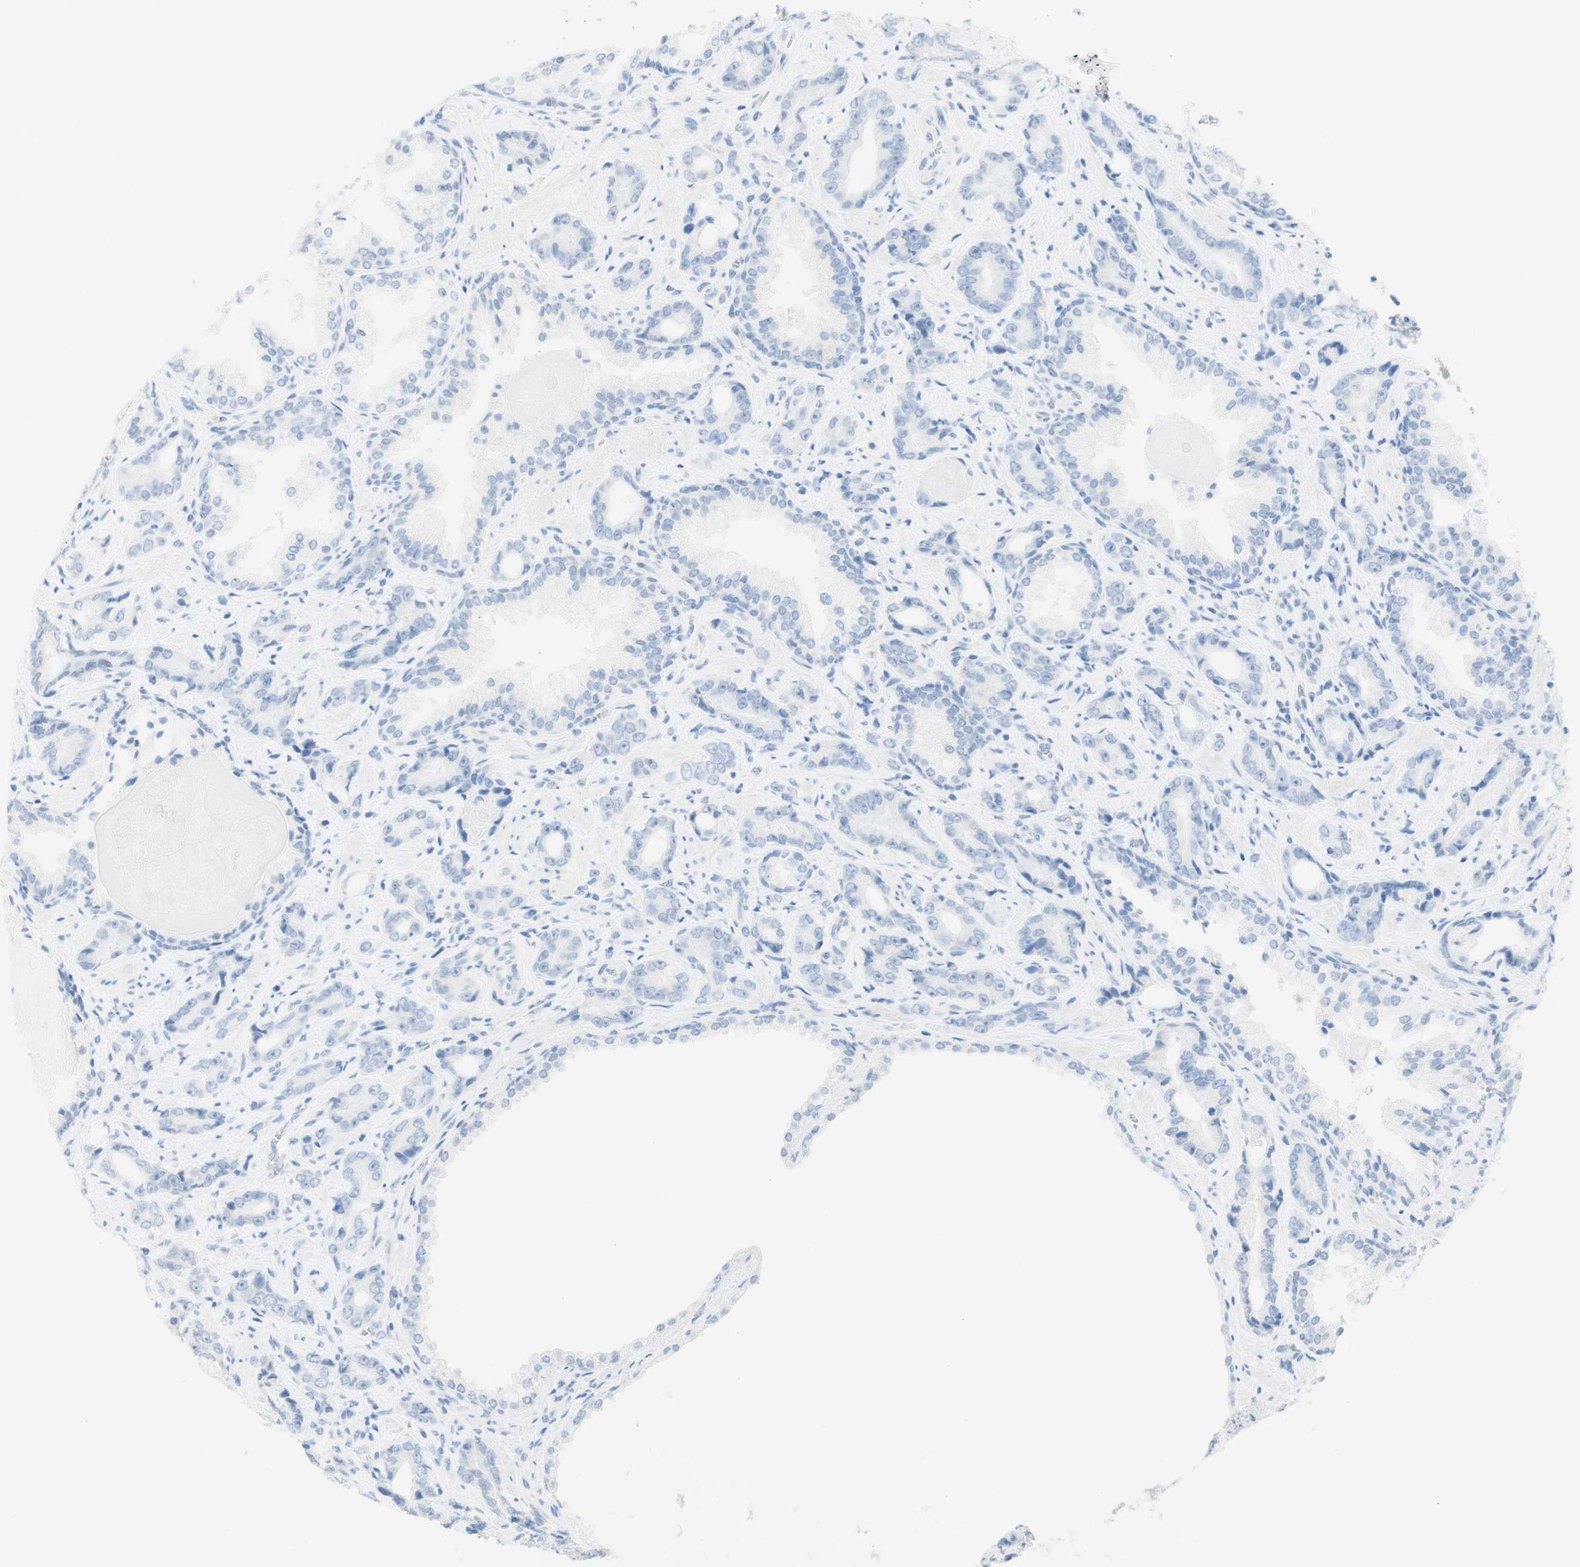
{"staining": {"intensity": "negative", "quantity": "none", "location": "none"}, "tissue": "prostate cancer", "cell_type": "Tumor cells", "image_type": "cancer", "snomed": [{"axis": "morphology", "description": "Adenocarcinoma, Low grade"}, {"axis": "topography", "description": "Prostate"}], "caption": "Immunohistochemistry histopathology image of low-grade adenocarcinoma (prostate) stained for a protein (brown), which exhibits no expression in tumor cells.", "gene": "TPO", "patient": {"sex": "male", "age": 60}}